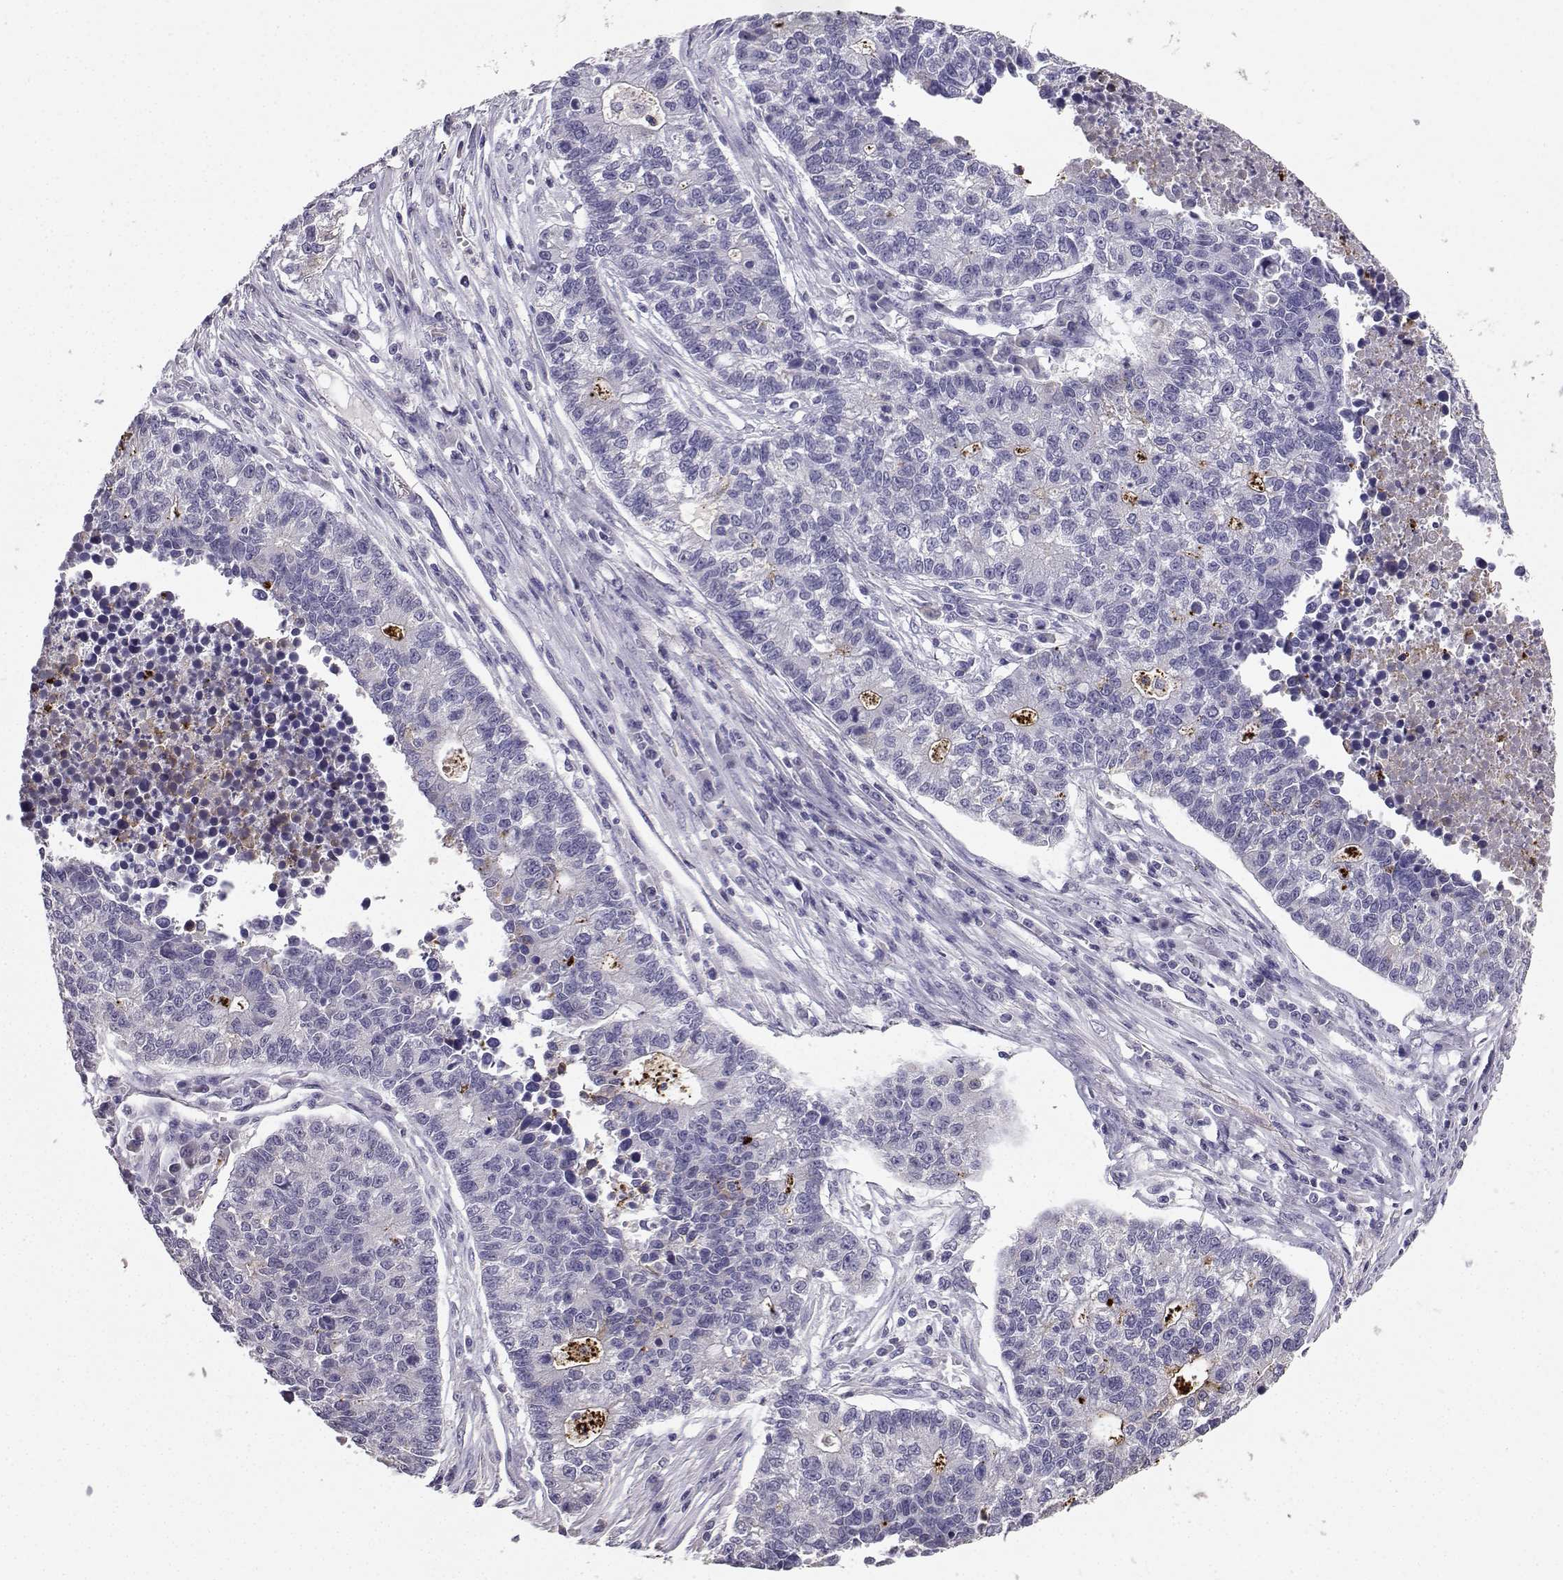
{"staining": {"intensity": "negative", "quantity": "none", "location": "none"}, "tissue": "lung cancer", "cell_type": "Tumor cells", "image_type": "cancer", "snomed": [{"axis": "morphology", "description": "Adenocarcinoma, NOS"}, {"axis": "topography", "description": "Lung"}], "caption": "Immunohistochemistry (IHC) photomicrograph of human lung adenocarcinoma stained for a protein (brown), which shows no positivity in tumor cells.", "gene": "SPAG11B", "patient": {"sex": "male", "age": 57}}